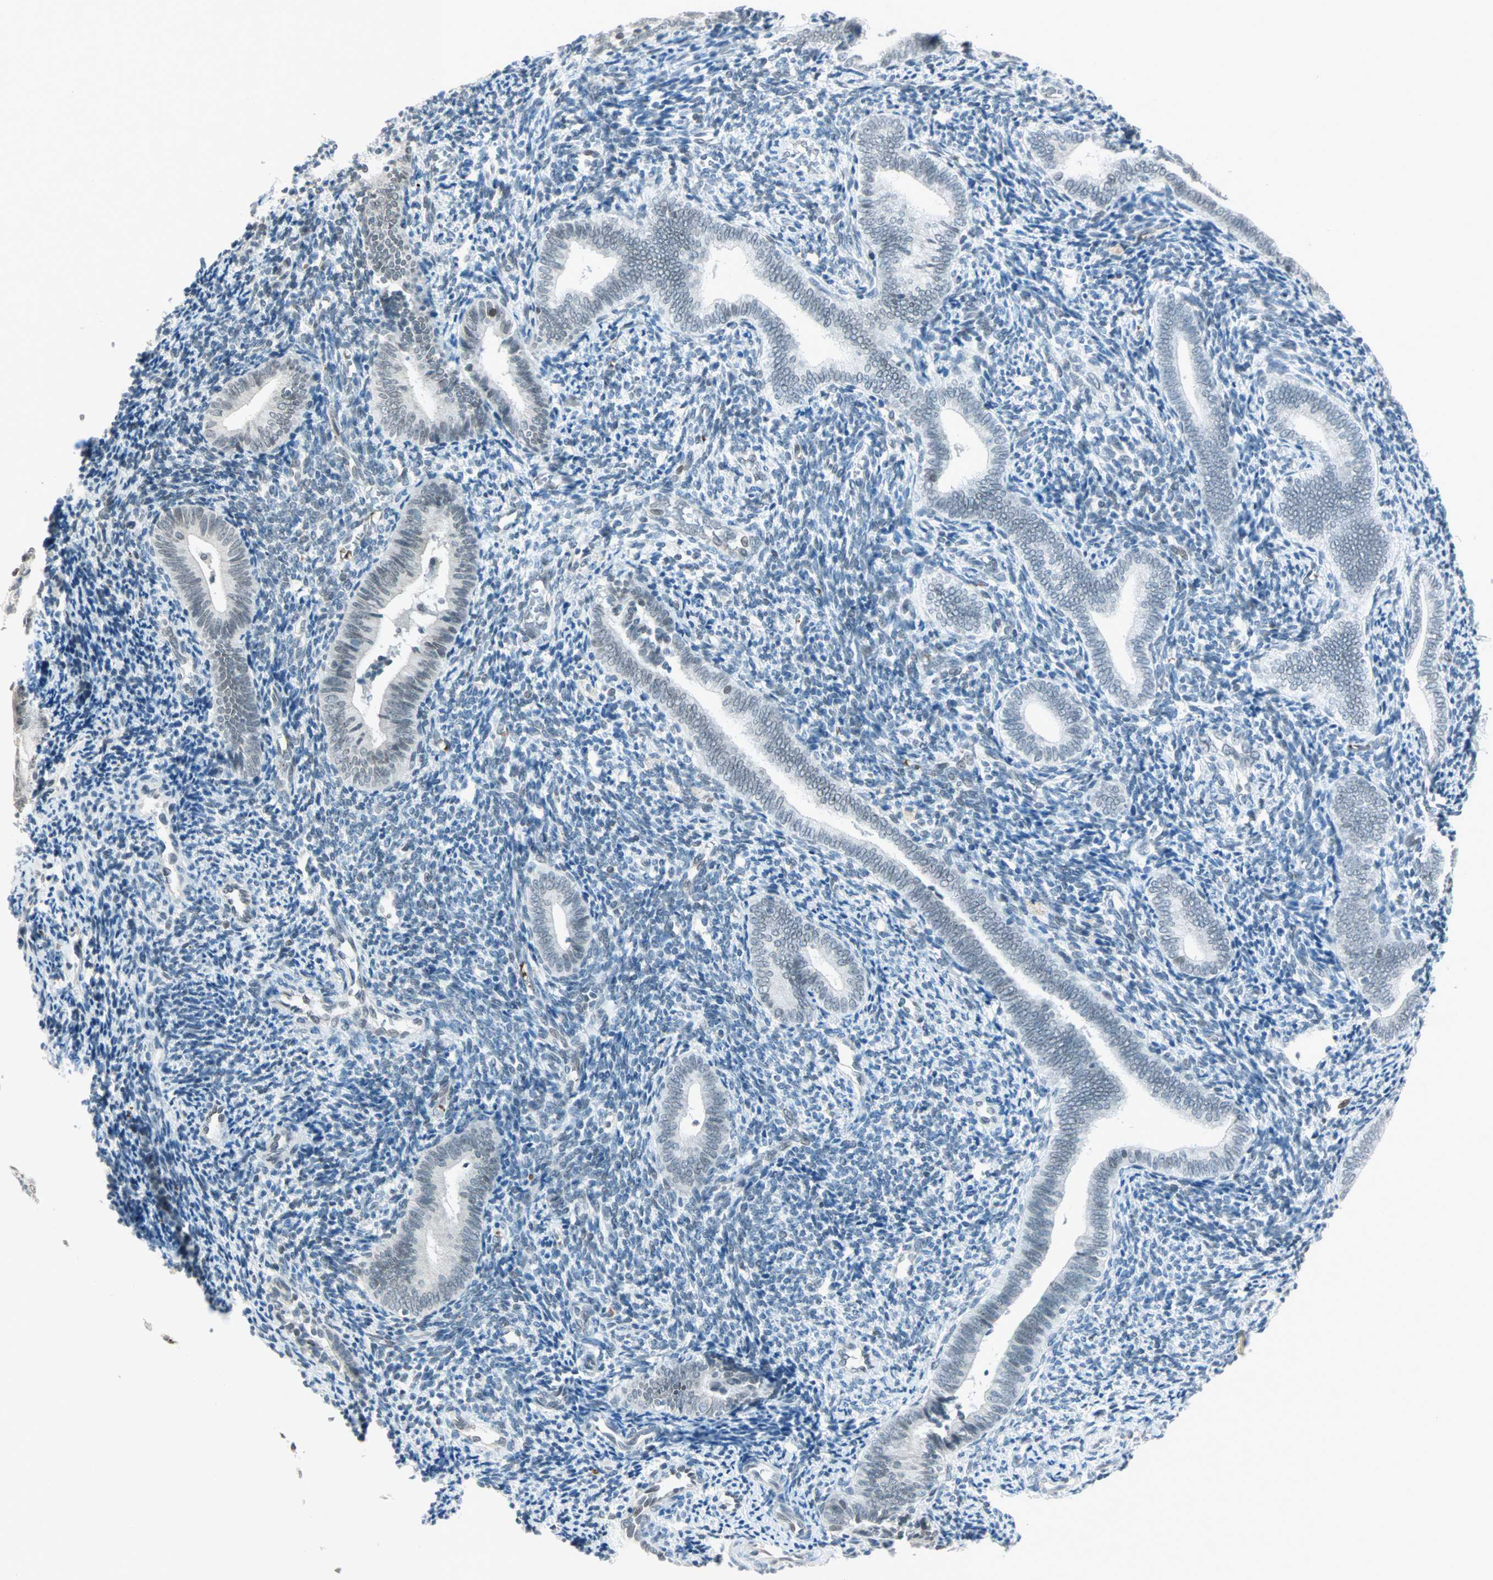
{"staining": {"intensity": "weak", "quantity": "<25%", "location": "nuclear"}, "tissue": "endometrium", "cell_type": "Cells in endometrial stroma", "image_type": "normal", "snomed": [{"axis": "morphology", "description": "Normal tissue, NOS"}, {"axis": "topography", "description": "Uterus"}, {"axis": "topography", "description": "Endometrium"}], "caption": "The immunohistochemistry (IHC) photomicrograph has no significant positivity in cells in endometrial stroma of endometrium.", "gene": "BCAN", "patient": {"sex": "female", "age": 33}}